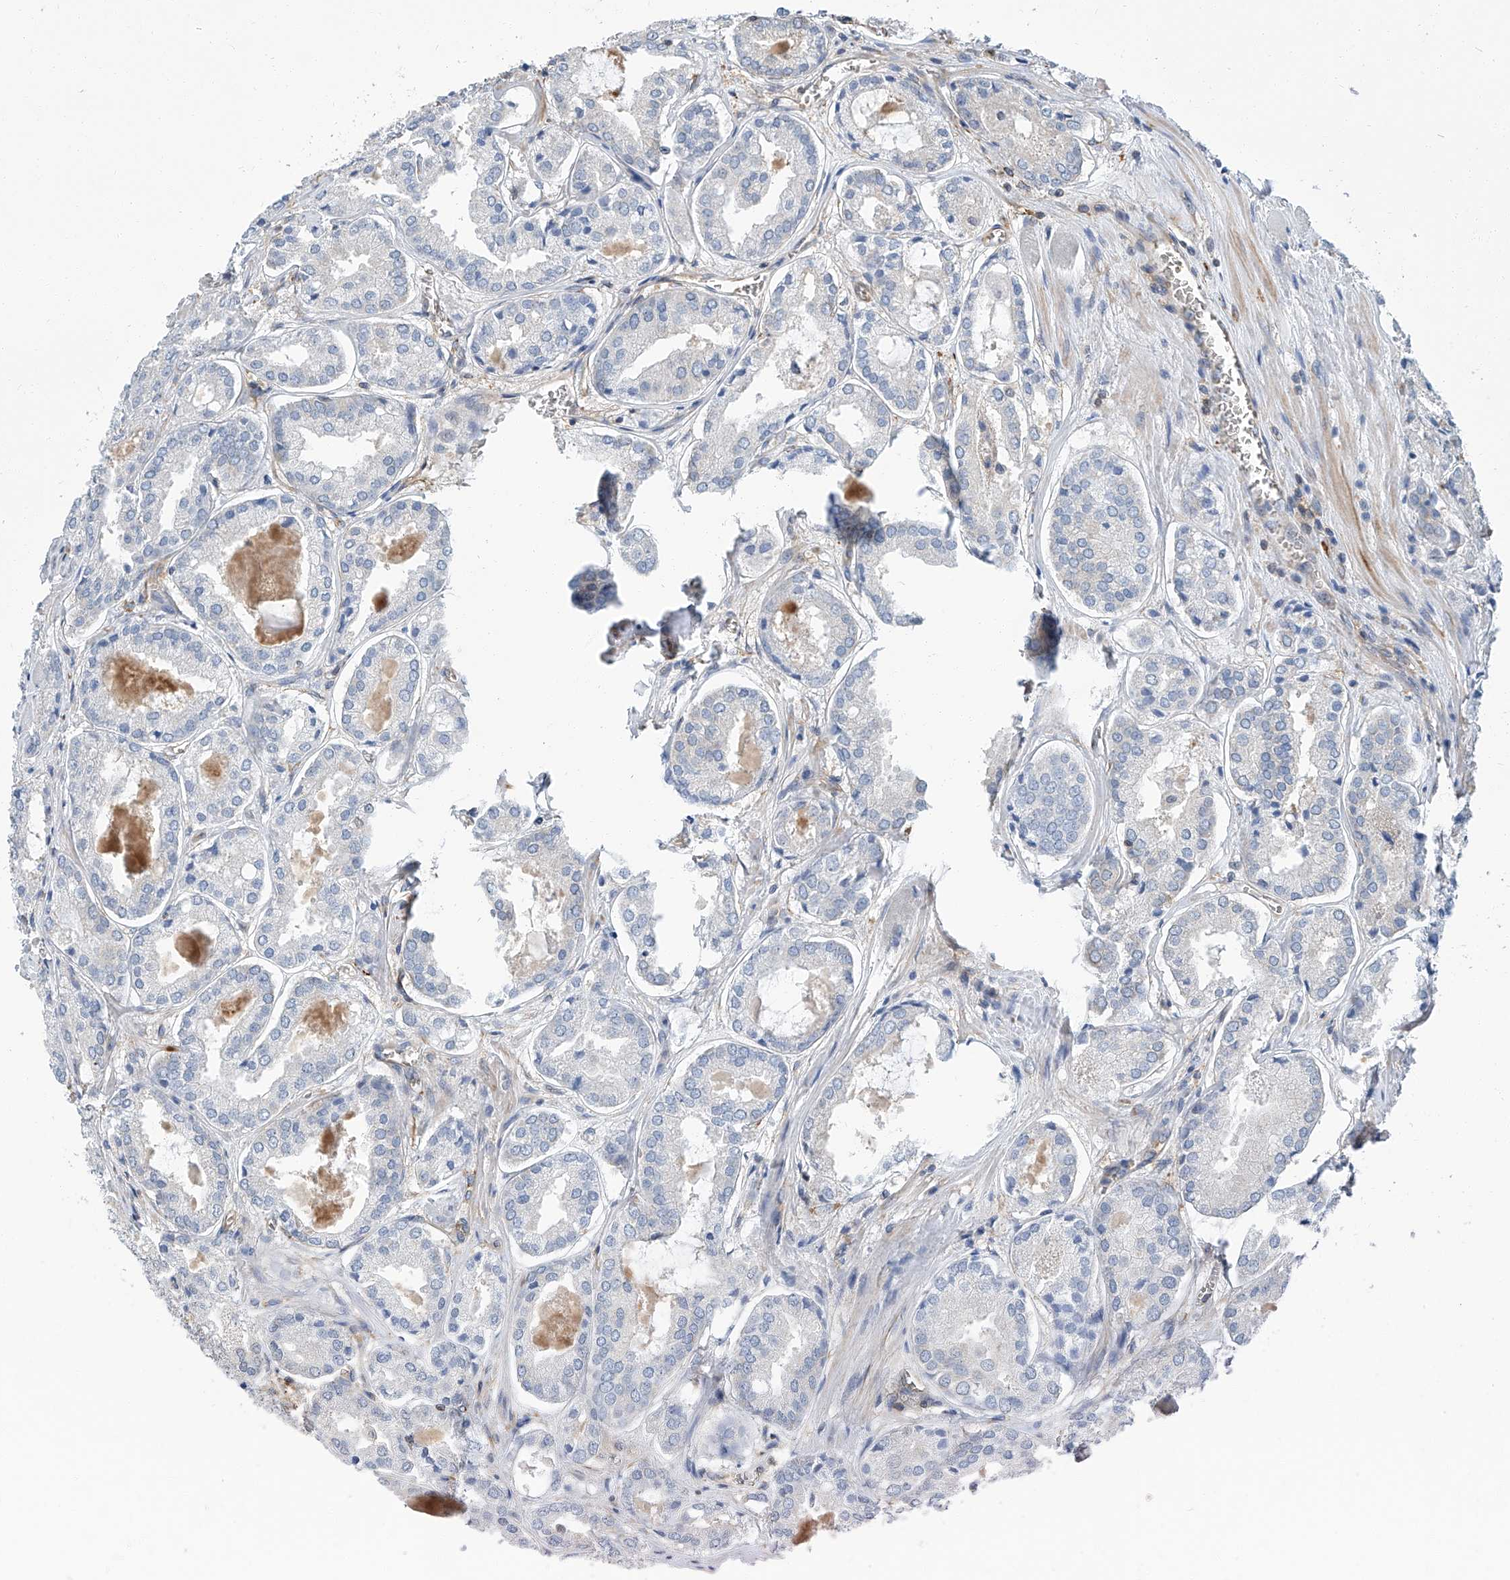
{"staining": {"intensity": "negative", "quantity": "none", "location": "none"}, "tissue": "prostate cancer", "cell_type": "Tumor cells", "image_type": "cancer", "snomed": [{"axis": "morphology", "description": "Adenocarcinoma, Low grade"}, {"axis": "topography", "description": "Prostate"}], "caption": "A micrograph of human prostate cancer is negative for staining in tumor cells.", "gene": "PSMB10", "patient": {"sex": "male", "age": 67}}